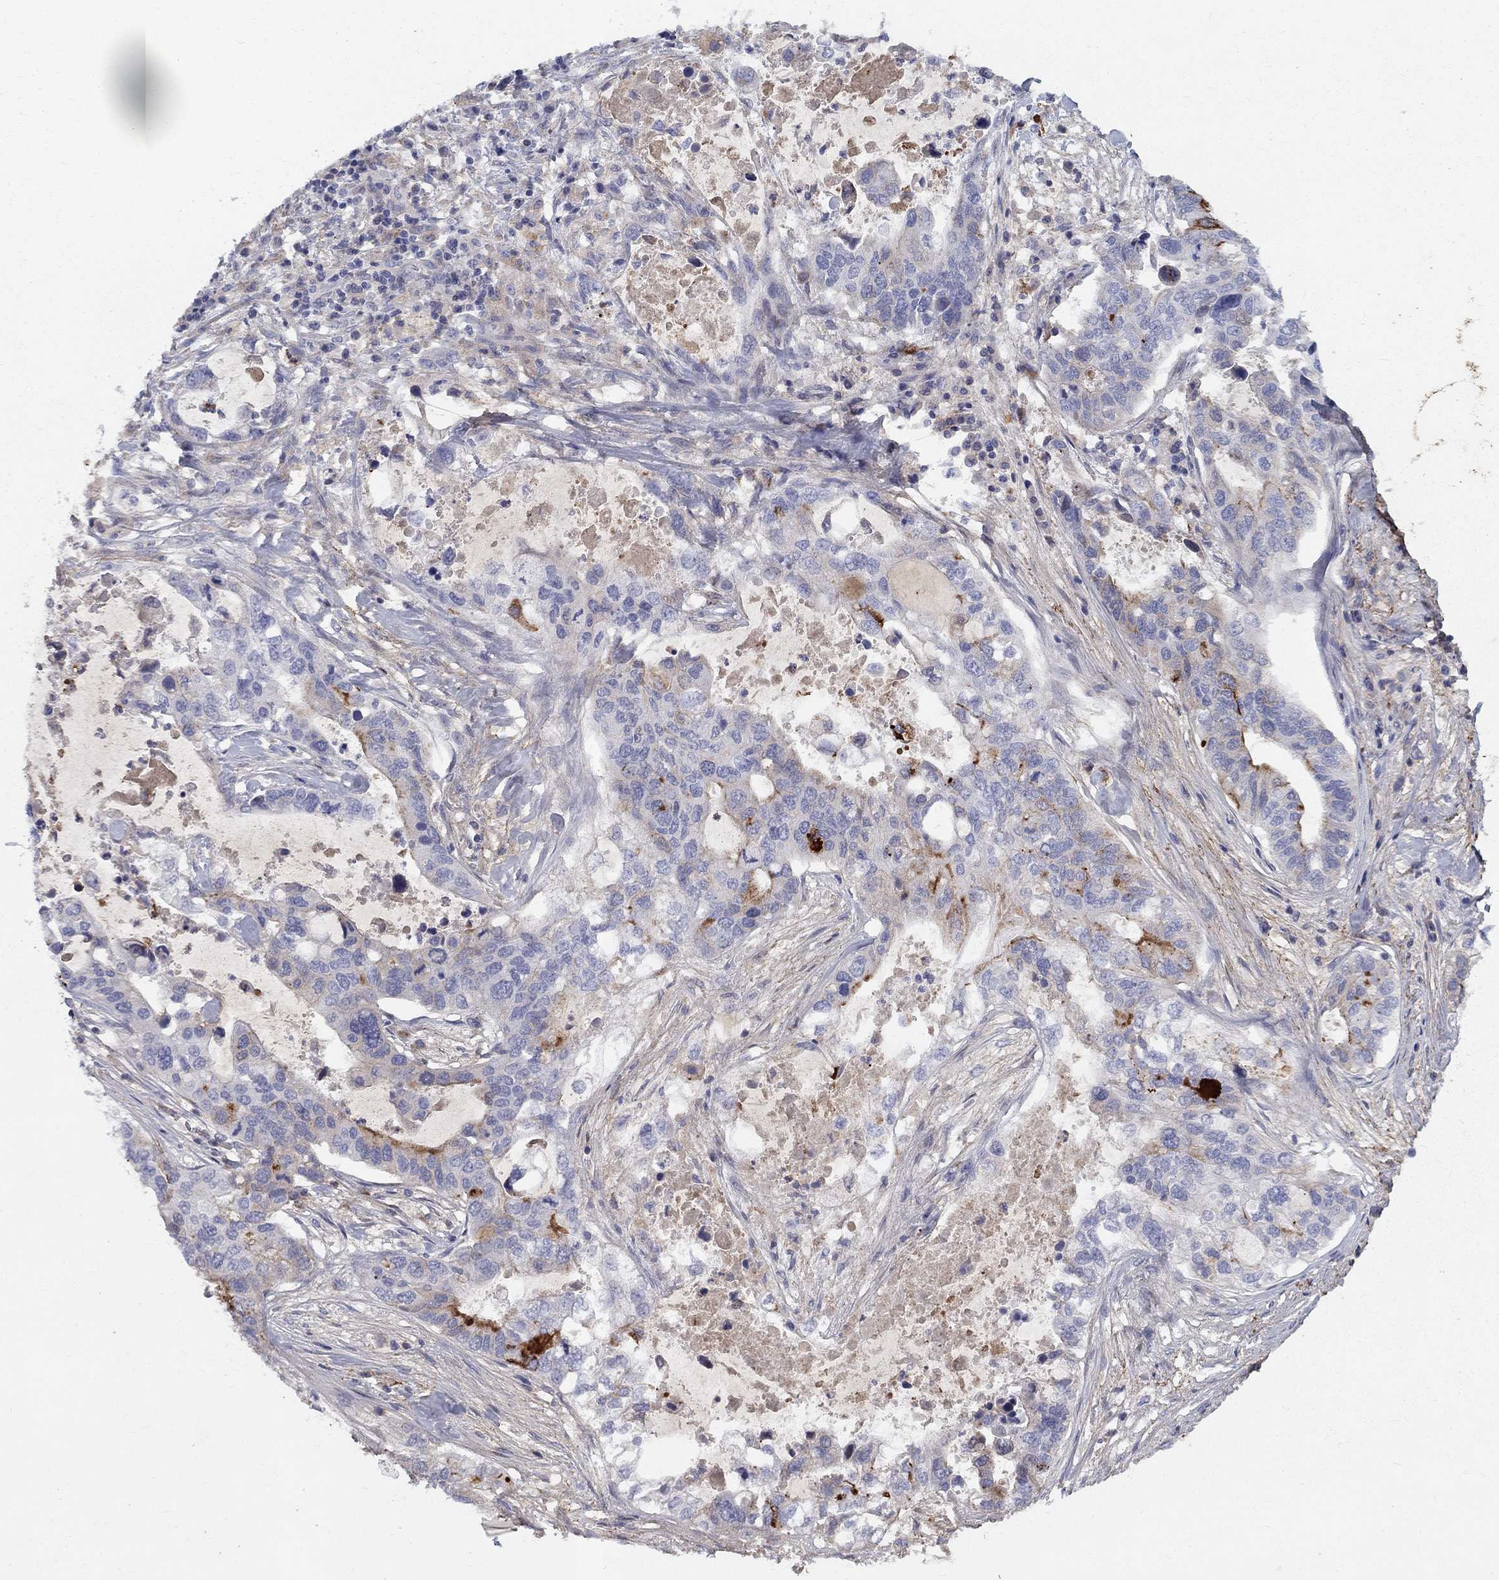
{"staining": {"intensity": "strong", "quantity": "<25%", "location": "cytoplasmic/membranous"}, "tissue": "stomach cancer", "cell_type": "Tumor cells", "image_type": "cancer", "snomed": [{"axis": "morphology", "description": "Adenocarcinoma, NOS"}, {"axis": "topography", "description": "Stomach"}], "caption": "Adenocarcinoma (stomach) stained with DAB (3,3'-diaminobenzidine) immunohistochemistry displays medium levels of strong cytoplasmic/membranous positivity in about <25% of tumor cells. (IHC, brightfield microscopy, high magnification).", "gene": "EPDR1", "patient": {"sex": "male", "age": 54}}